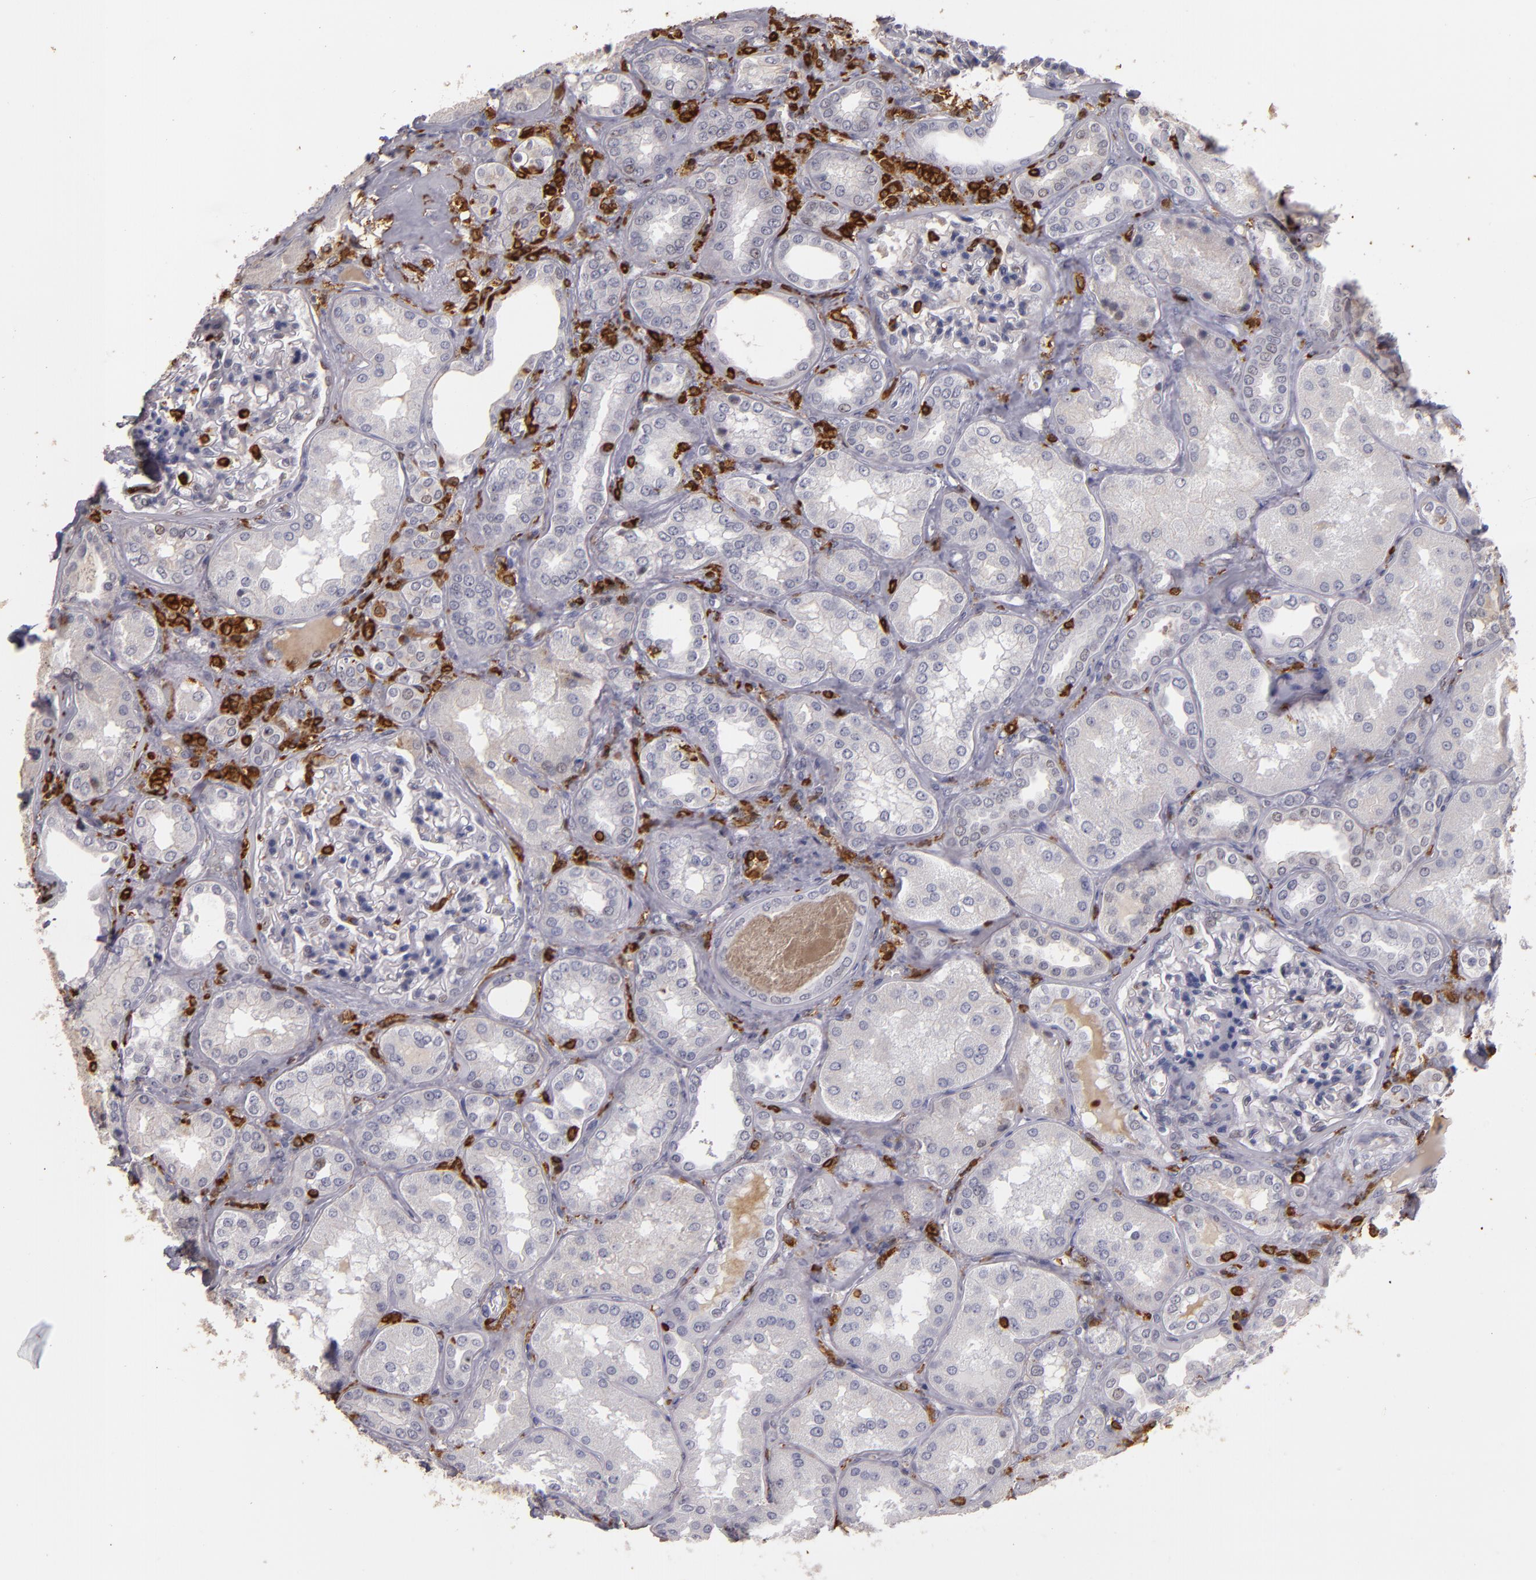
{"staining": {"intensity": "weak", "quantity": "<25%", "location": "nuclear"}, "tissue": "kidney", "cell_type": "Cells in glomeruli", "image_type": "normal", "snomed": [{"axis": "morphology", "description": "Normal tissue, NOS"}, {"axis": "topography", "description": "Kidney"}], "caption": "Immunohistochemistry (IHC) micrograph of benign kidney: human kidney stained with DAB (3,3'-diaminobenzidine) shows no significant protein positivity in cells in glomeruli.", "gene": "WAS", "patient": {"sex": "female", "age": 56}}